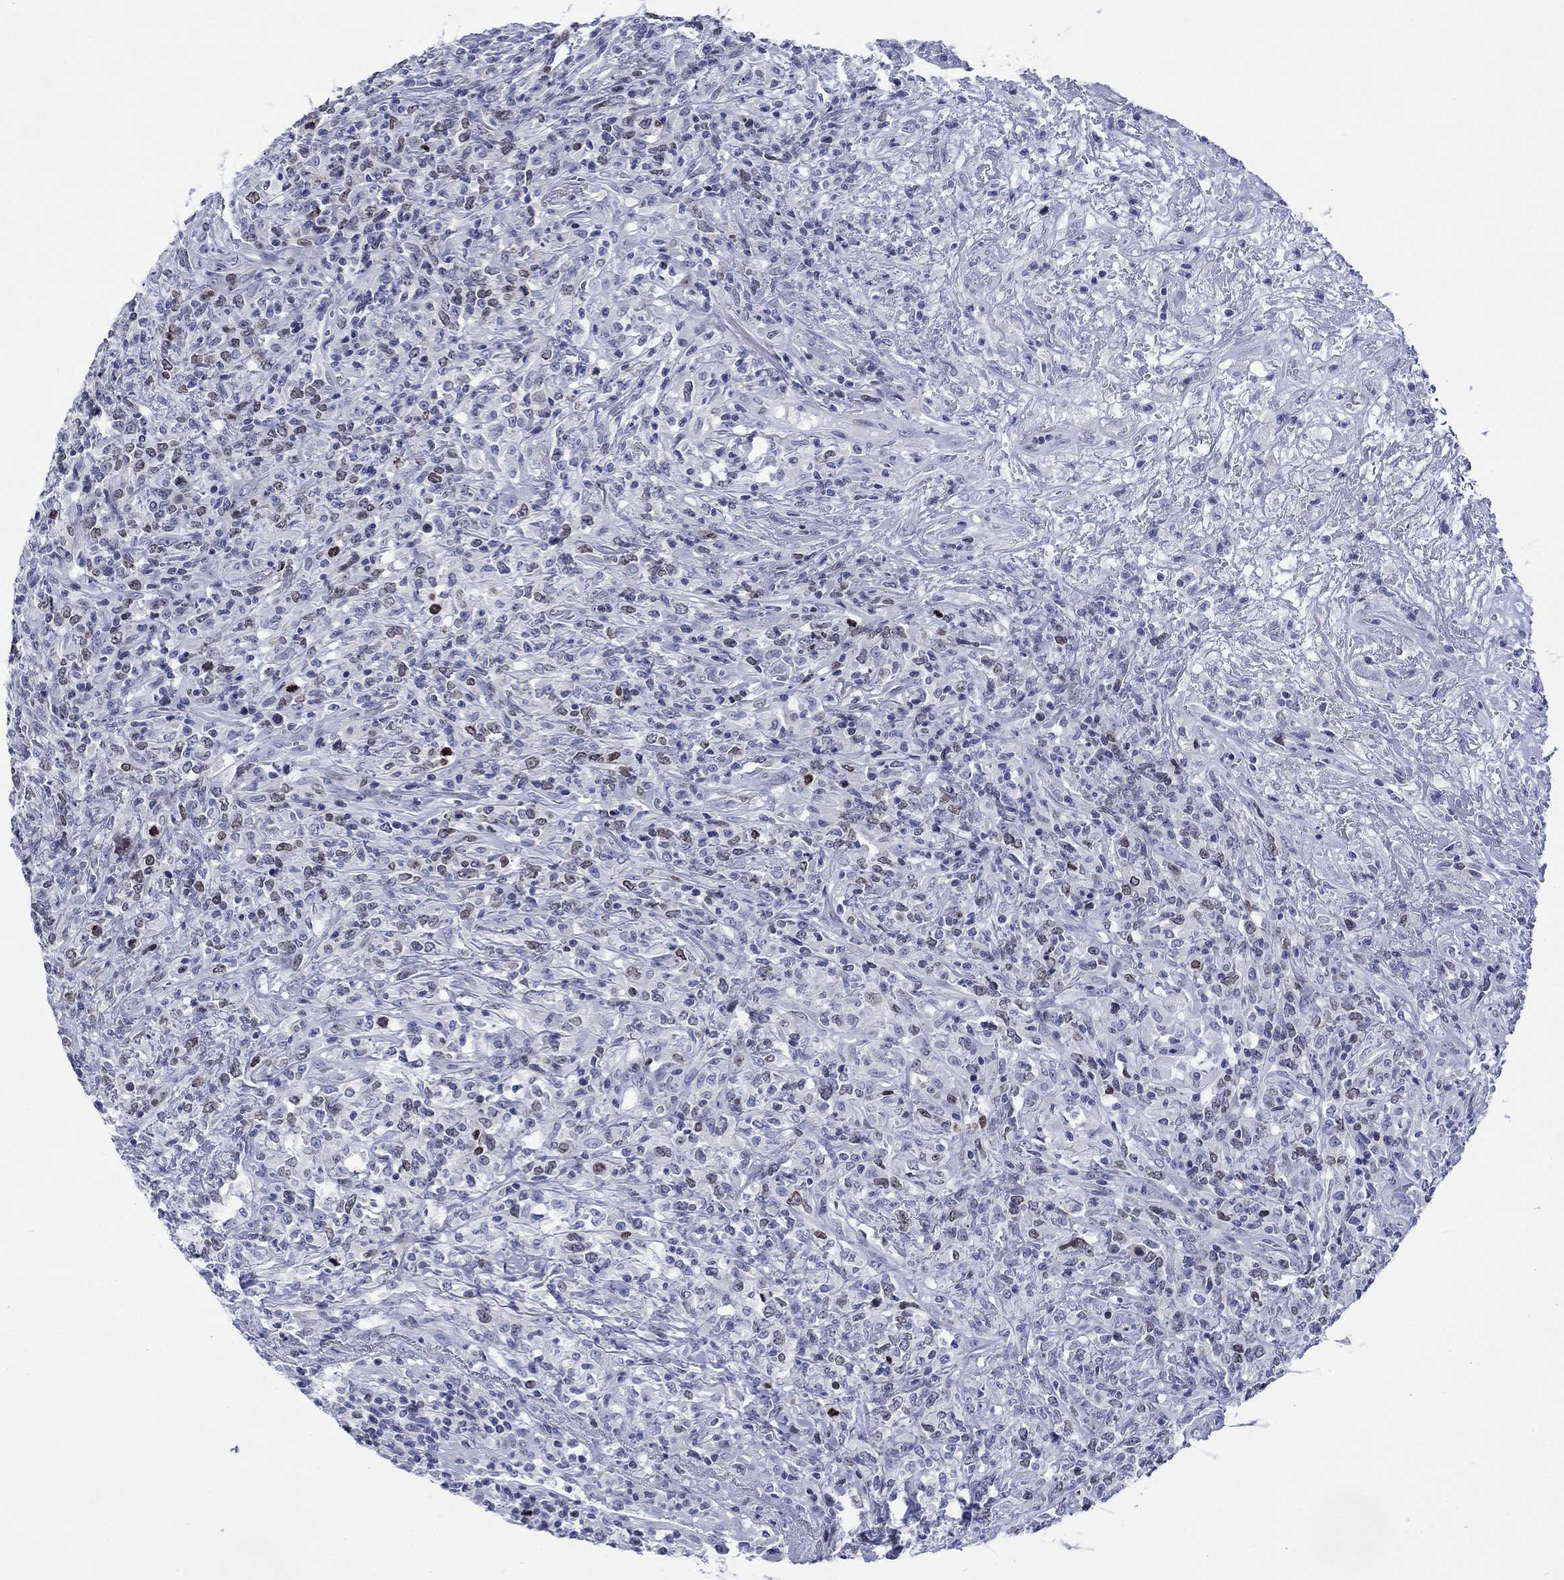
{"staining": {"intensity": "negative", "quantity": "none", "location": "none"}, "tissue": "lymphoma", "cell_type": "Tumor cells", "image_type": "cancer", "snomed": [{"axis": "morphology", "description": "Malignant lymphoma, non-Hodgkin's type, High grade"}, {"axis": "topography", "description": "Lung"}], "caption": "IHC image of neoplastic tissue: lymphoma stained with DAB shows no significant protein expression in tumor cells. (DAB immunohistochemistry (IHC), high magnification).", "gene": "CDCA2", "patient": {"sex": "male", "age": 79}}